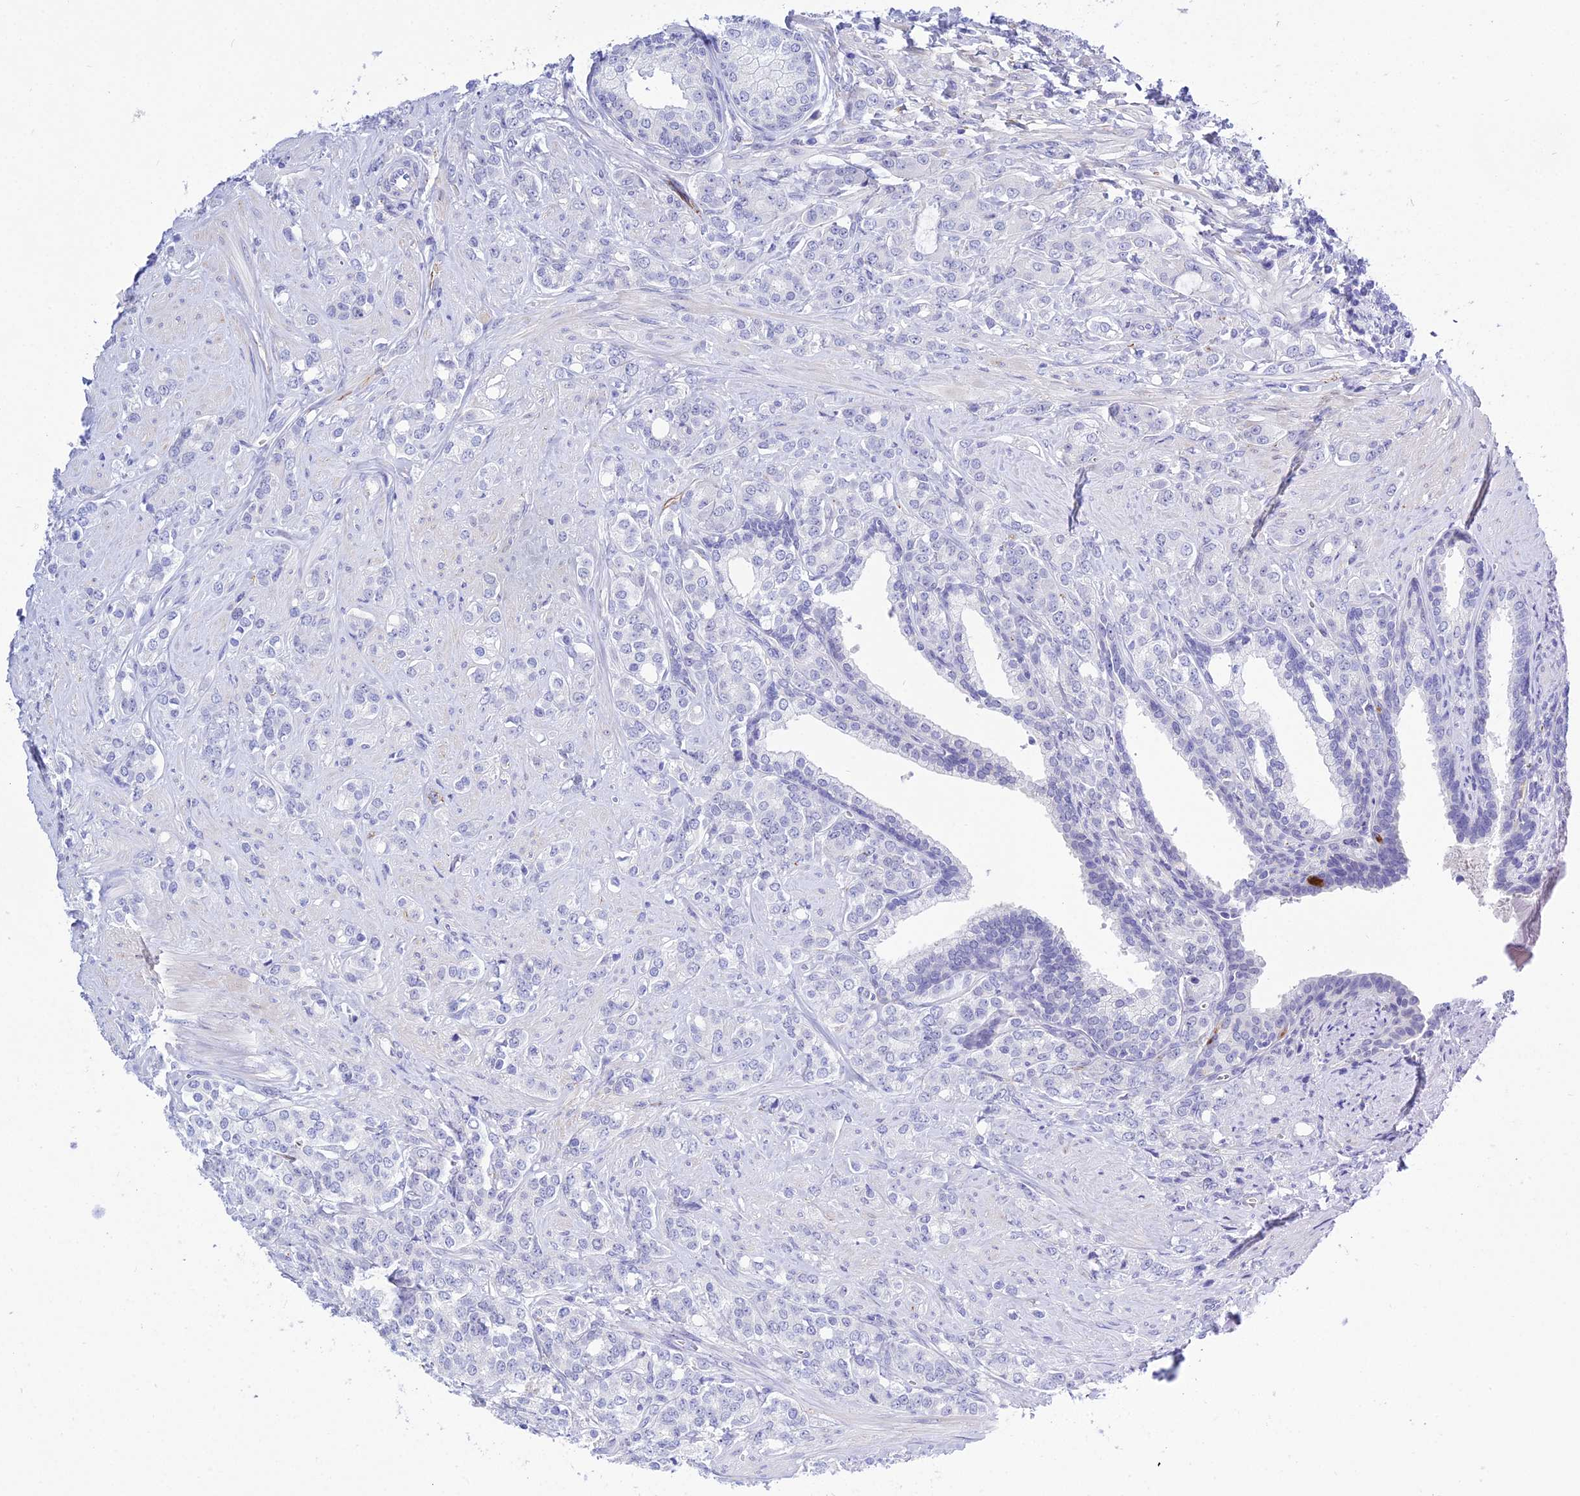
{"staining": {"intensity": "negative", "quantity": "none", "location": "none"}, "tissue": "prostate cancer", "cell_type": "Tumor cells", "image_type": "cancer", "snomed": [{"axis": "morphology", "description": "Adenocarcinoma, High grade"}, {"axis": "topography", "description": "Prostate"}], "caption": "Tumor cells are negative for protein expression in human prostate cancer.", "gene": "DEFB107A", "patient": {"sex": "male", "age": 62}}